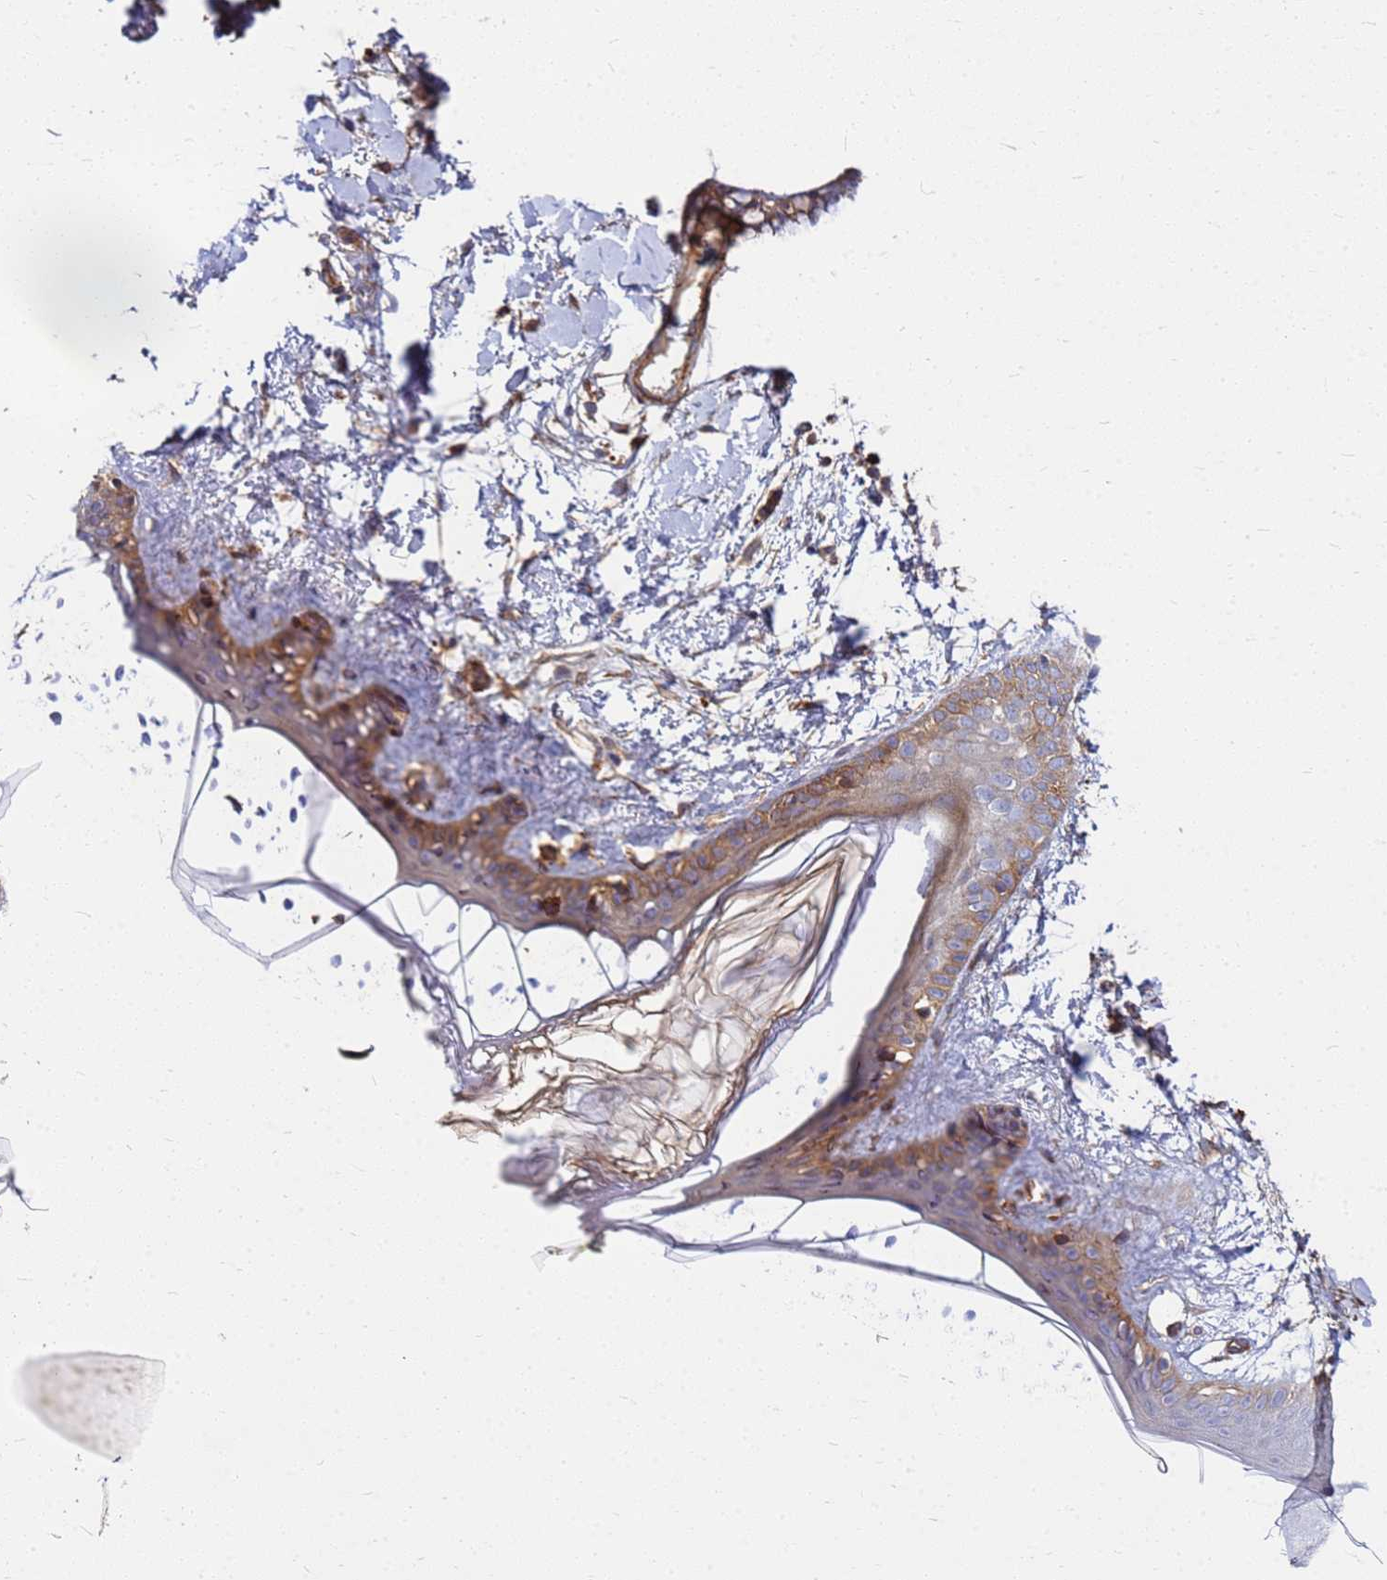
{"staining": {"intensity": "moderate", "quantity": ">75%", "location": "cytoplasmic/membranous"}, "tissue": "skin", "cell_type": "Fibroblasts", "image_type": "normal", "snomed": [{"axis": "morphology", "description": "Normal tissue, NOS"}, {"axis": "topography", "description": "Skin"}], "caption": "Immunohistochemistry of normal skin displays medium levels of moderate cytoplasmic/membranous positivity in about >75% of fibroblasts.", "gene": "C2CD5", "patient": {"sex": "female", "age": 34}}